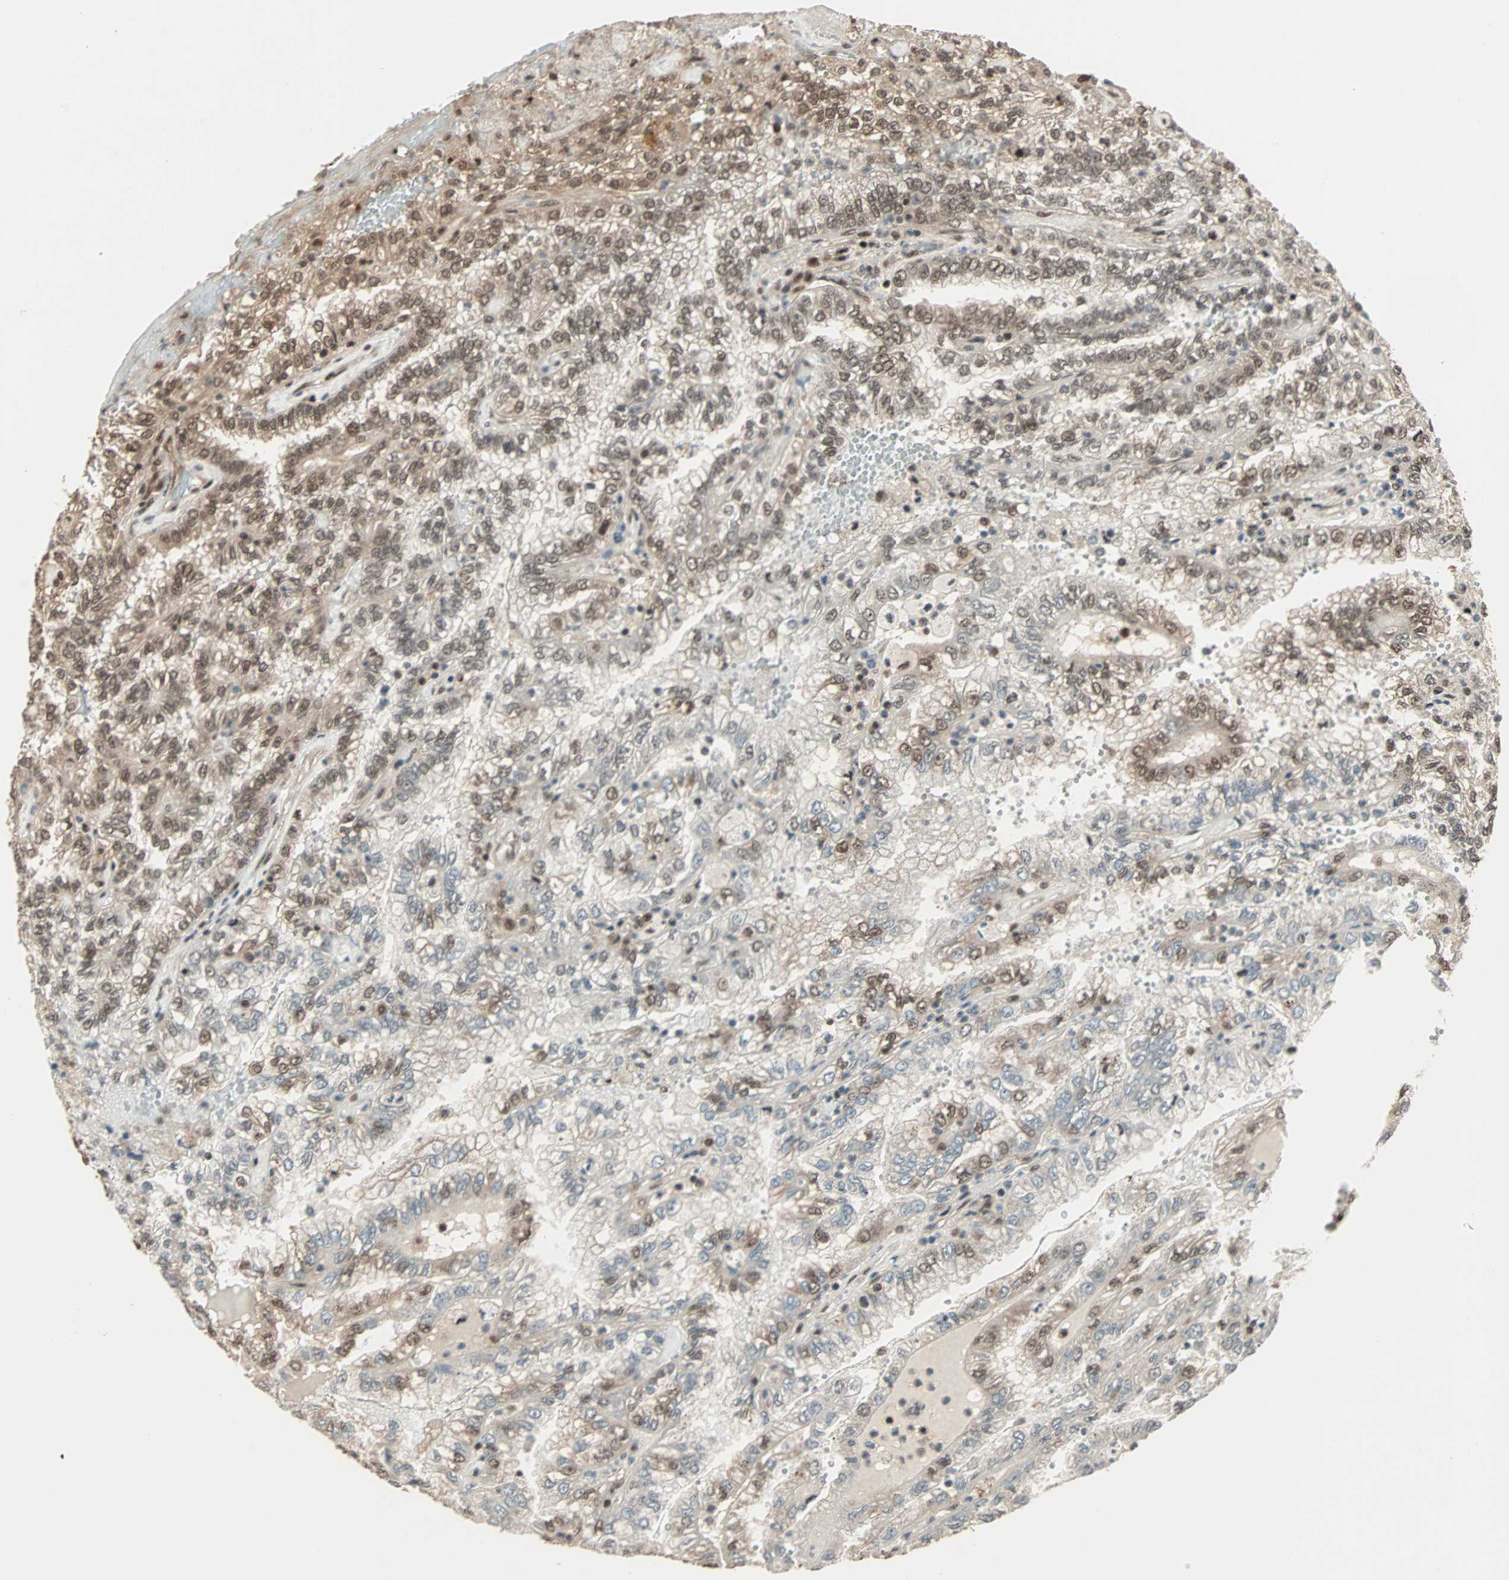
{"staining": {"intensity": "moderate", "quantity": "25%-75%", "location": "nuclear"}, "tissue": "renal cancer", "cell_type": "Tumor cells", "image_type": "cancer", "snomed": [{"axis": "morphology", "description": "Inflammation, NOS"}, {"axis": "morphology", "description": "Adenocarcinoma, NOS"}, {"axis": "topography", "description": "Kidney"}], "caption": "An immunohistochemistry (IHC) image of neoplastic tissue is shown. Protein staining in brown highlights moderate nuclear positivity in adenocarcinoma (renal) within tumor cells. (Brightfield microscopy of DAB IHC at high magnification).", "gene": "ZNF701", "patient": {"sex": "male", "age": 68}}